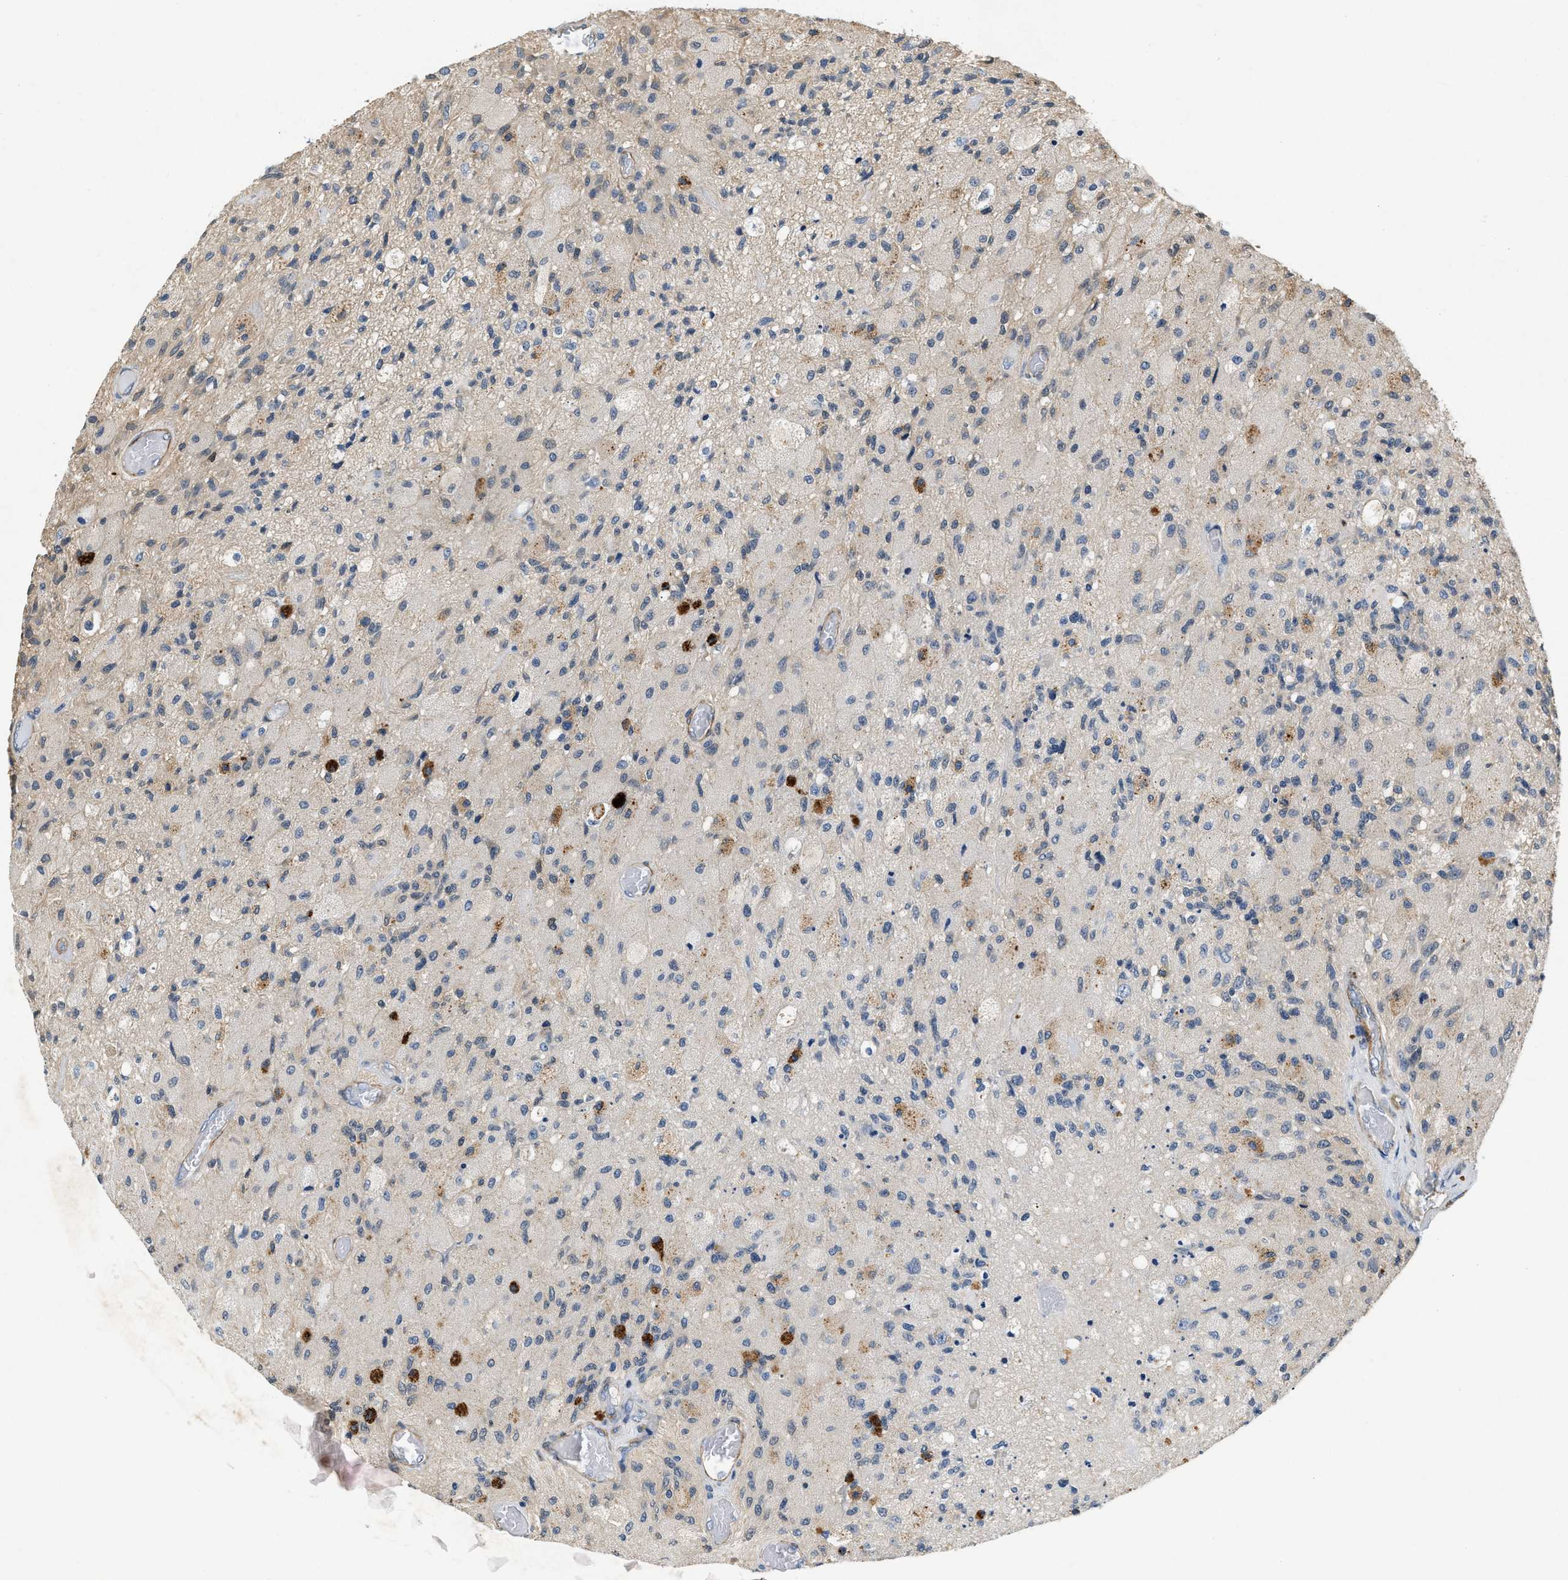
{"staining": {"intensity": "negative", "quantity": "none", "location": "none"}, "tissue": "glioma", "cell_type": "Tumor cells", "image_type": "cancer", "snomed": [{"axis": "morphology", "description": "Normal tissue, NOS"}, {"axis": "morphology", "description": "Glioma, malignant, High grade"}, {"axis": "topography", "description": "Cerebral cortex"}], "caption": "The IHC photomicrograph has no significant positivity in tumor cells of glioma tissue.", "gene": "PDGFRA", "patient": {"sex": "male", "age": 77}}